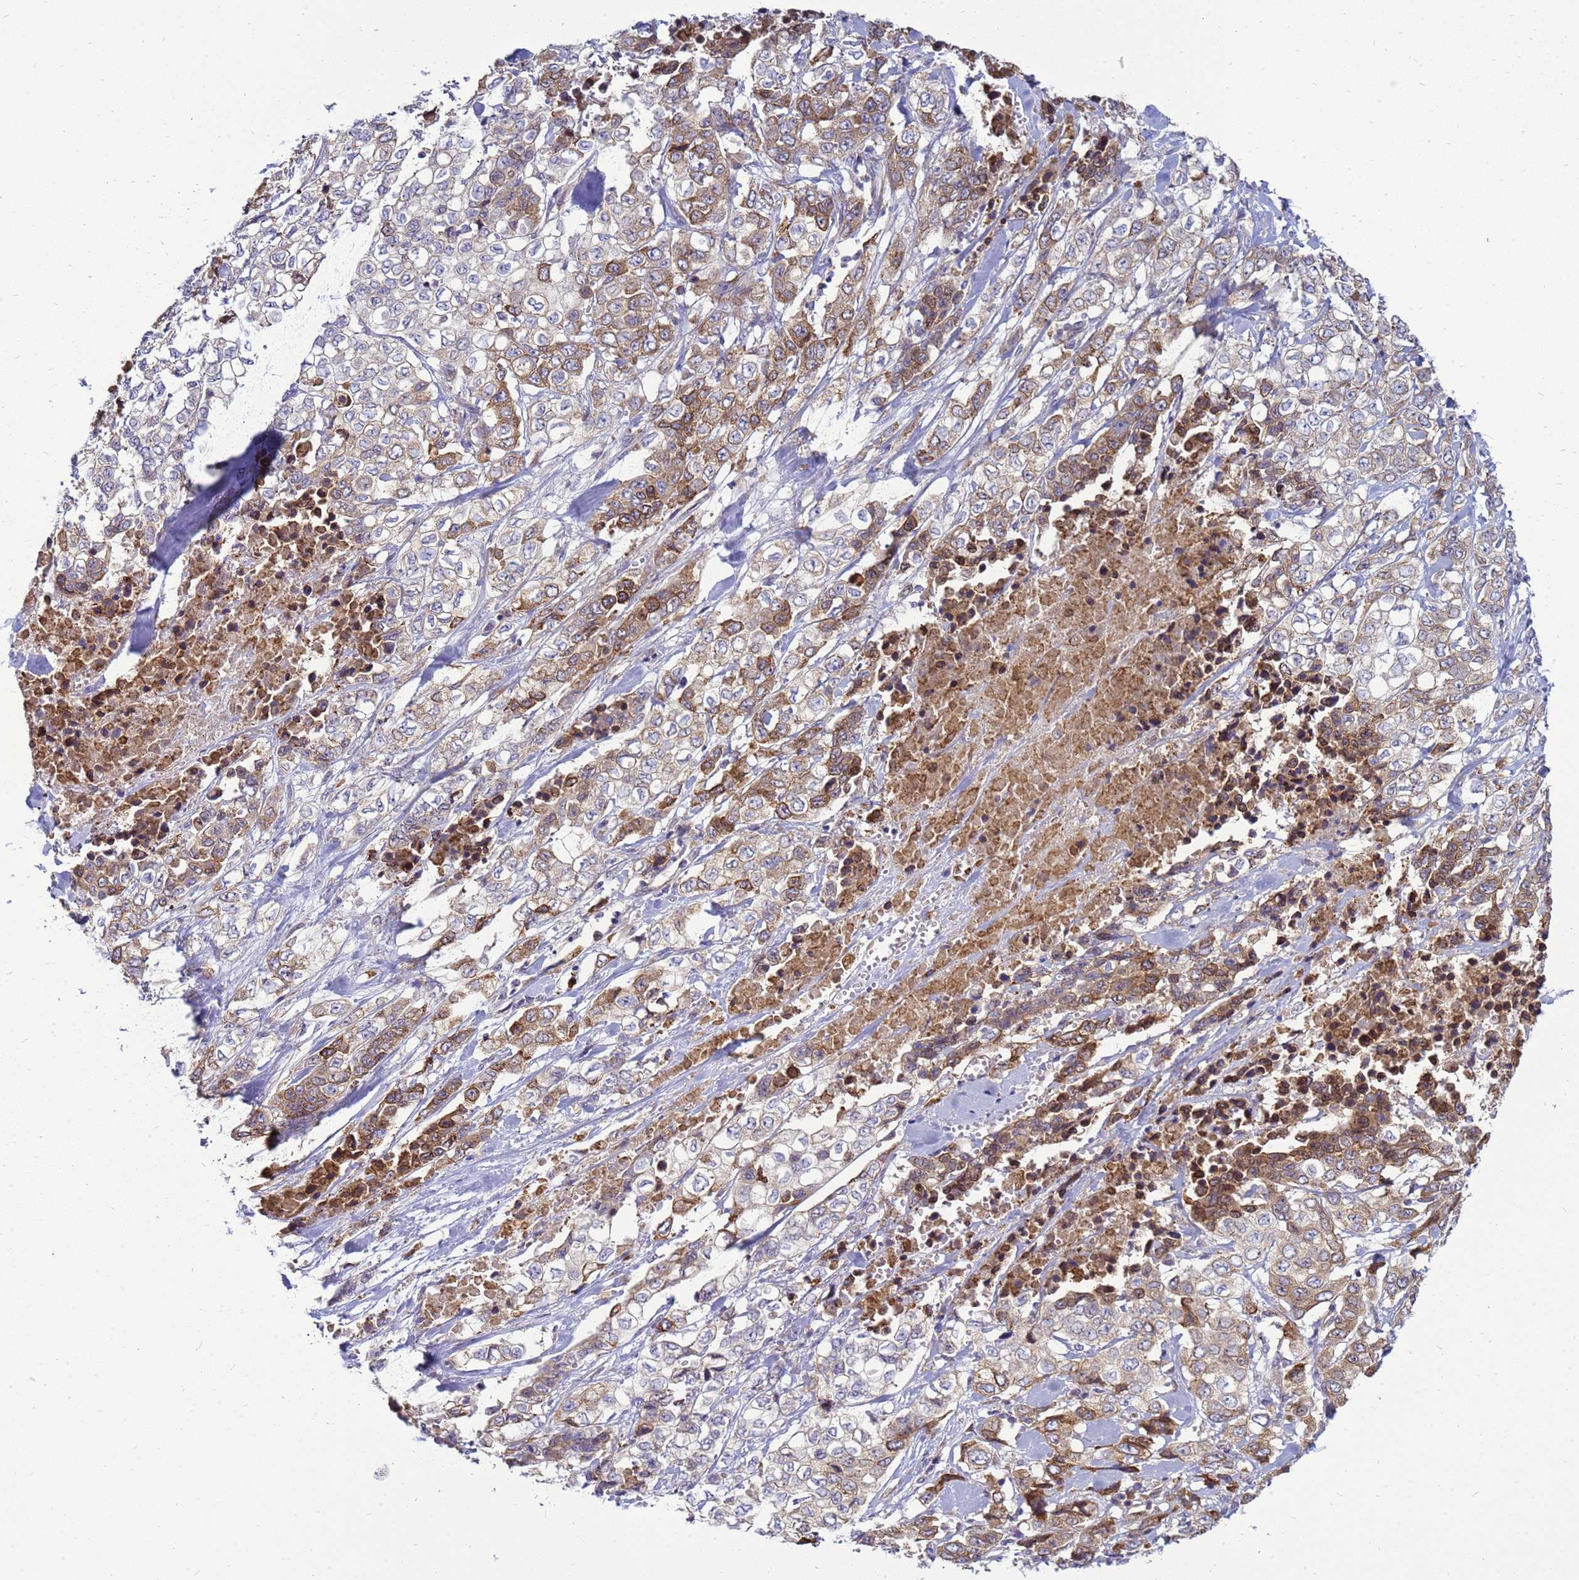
{"staining": {"intensity": "moderate", "quantity": "25%-75%", "location": "cytoplasmic/membranous"}, "tissue": "stomach cancer", "cell_type": "Tumor cells", "image_type": "cancer", "snomed": [{"axis": "morphology", "description": "Adenocarcinoma, NOS"}, {"axis": "topography", "description": "Stomach, upper"}], "caption": "Immunohistochemistry (IHC) photomicrograph of stomach cancer stained for a protein (brown), which demonstrates medium levels of moderate cytoplasmic/membranous staining in about 25%-75% of tumor cells.", "gene": "MON1B", "patient": {"sex": "male", "age": 62}}